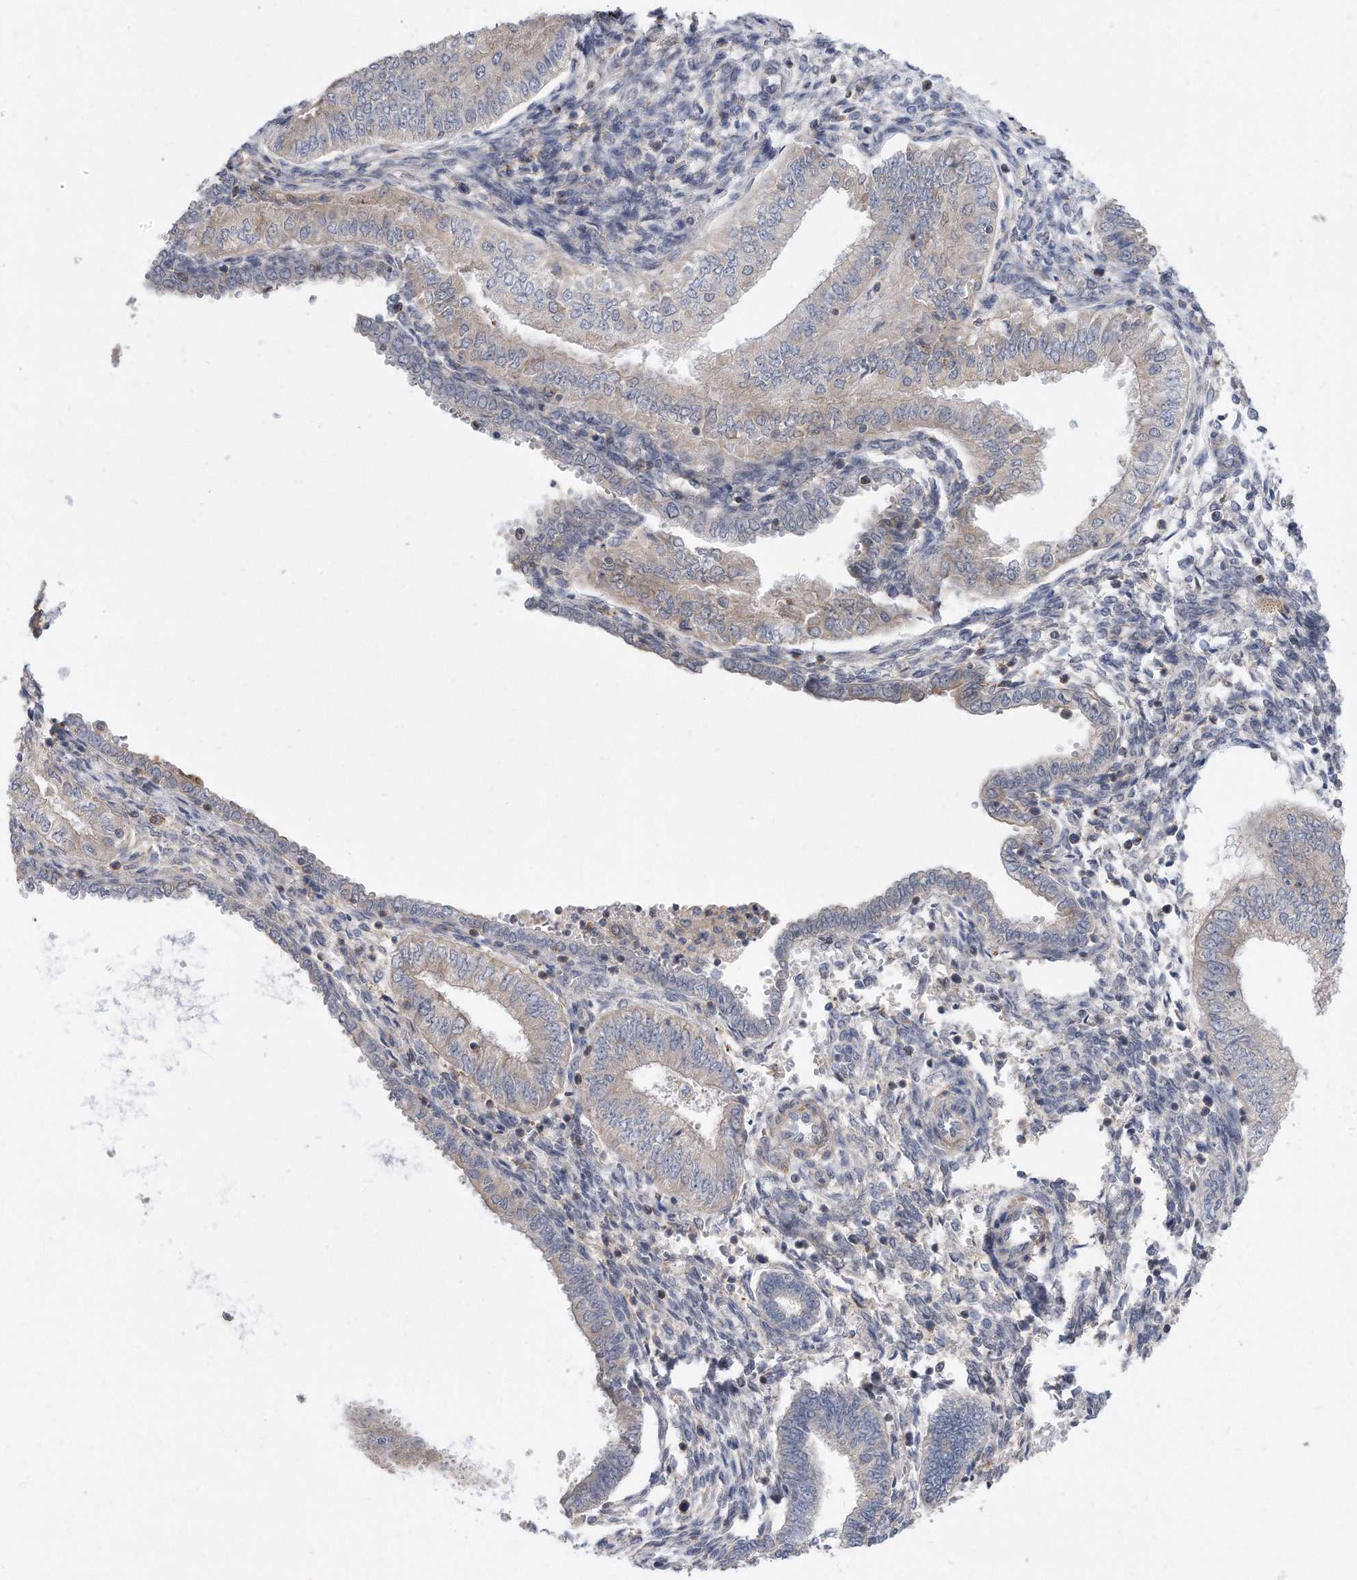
{"staining": {"intensity": "negative", "quantity": "none", "location": "none"}, "tissue": "endometrial cancer", "cell_type": "Tumor cells", "image_type": "cancer", "snomed": [{"axis": "morphology", "description": "Normal tissue, NOS"}, {"axis": "morphology", "description": "Adenocarcinoma, NOS"}, {"axis": "topography", "description": "Endometrium"}], "caption": "Protein analysis of endometrial adenocarcinoma shows no significant staining in tumor cells. The staining was performed using DAB (3,3'-diaminobenzidine) to visualize the protein expression in brown, while the nuclei were stained in blue with hematoxylin (Magnification: 20x).", "gene": "TCP1", "patient": {"sex": "female", "age": 53}}